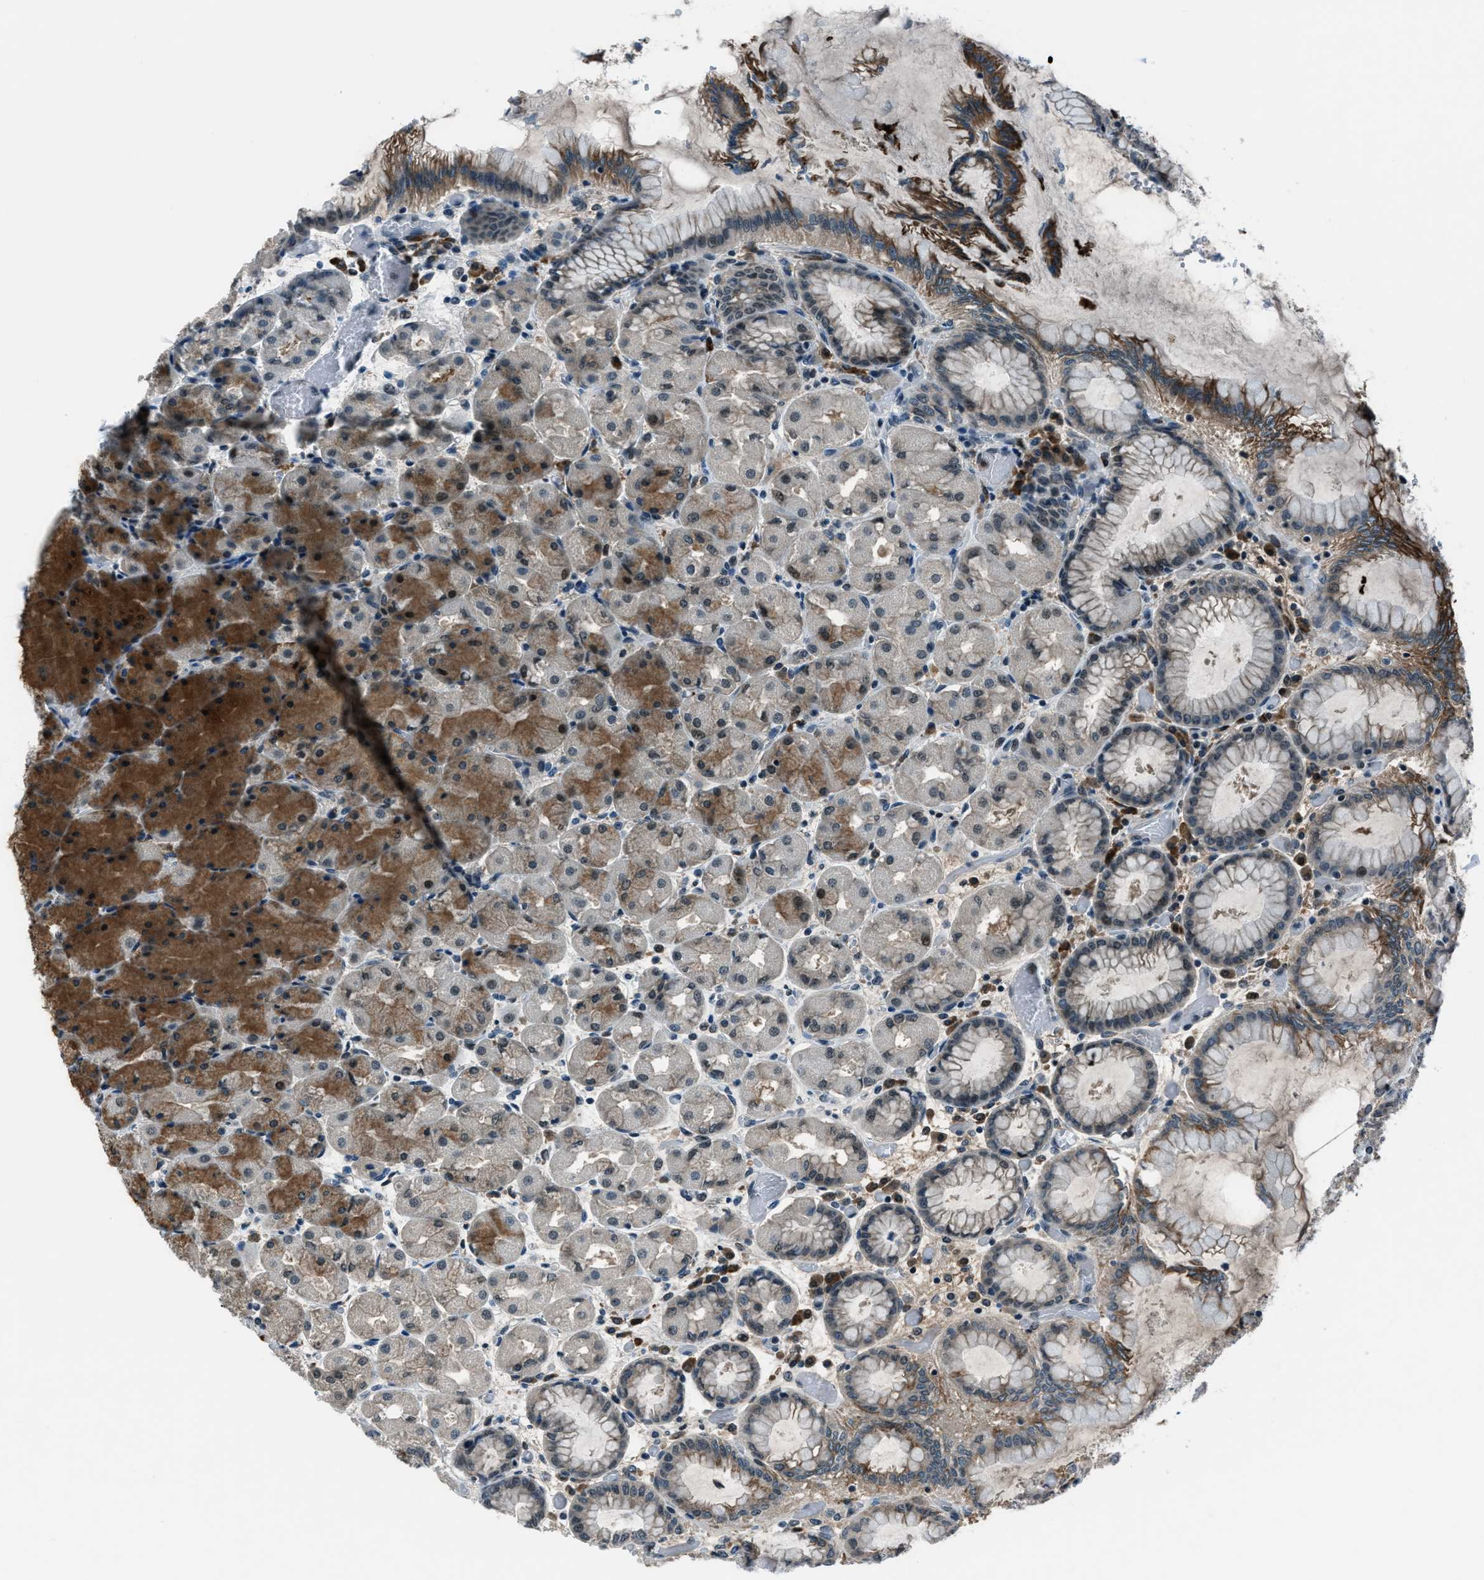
{"staining": {"intensity": "strong", "quantity": "<25%", "location": "cytoplasmic/membranous"}, "tissue": "stomach", "cell_type": "Glandular cells", "image_type": "normal", "snomed": [{"axis": "morphology", "description": "Normal tissue, NOS"}, {"axis": "topography", "description": "Stomach, upper"}], "caption": "The image demonstrates immunohistochemical staining of benign stomach. There is strong cytoplasmic/membranous positivity is seen in approximately <25% of glandular cells. (DAB IHC with brightfield microscopy, high magnification).", "gene": "ACTL9", "patient": {"sex": "female", "age": 56}}